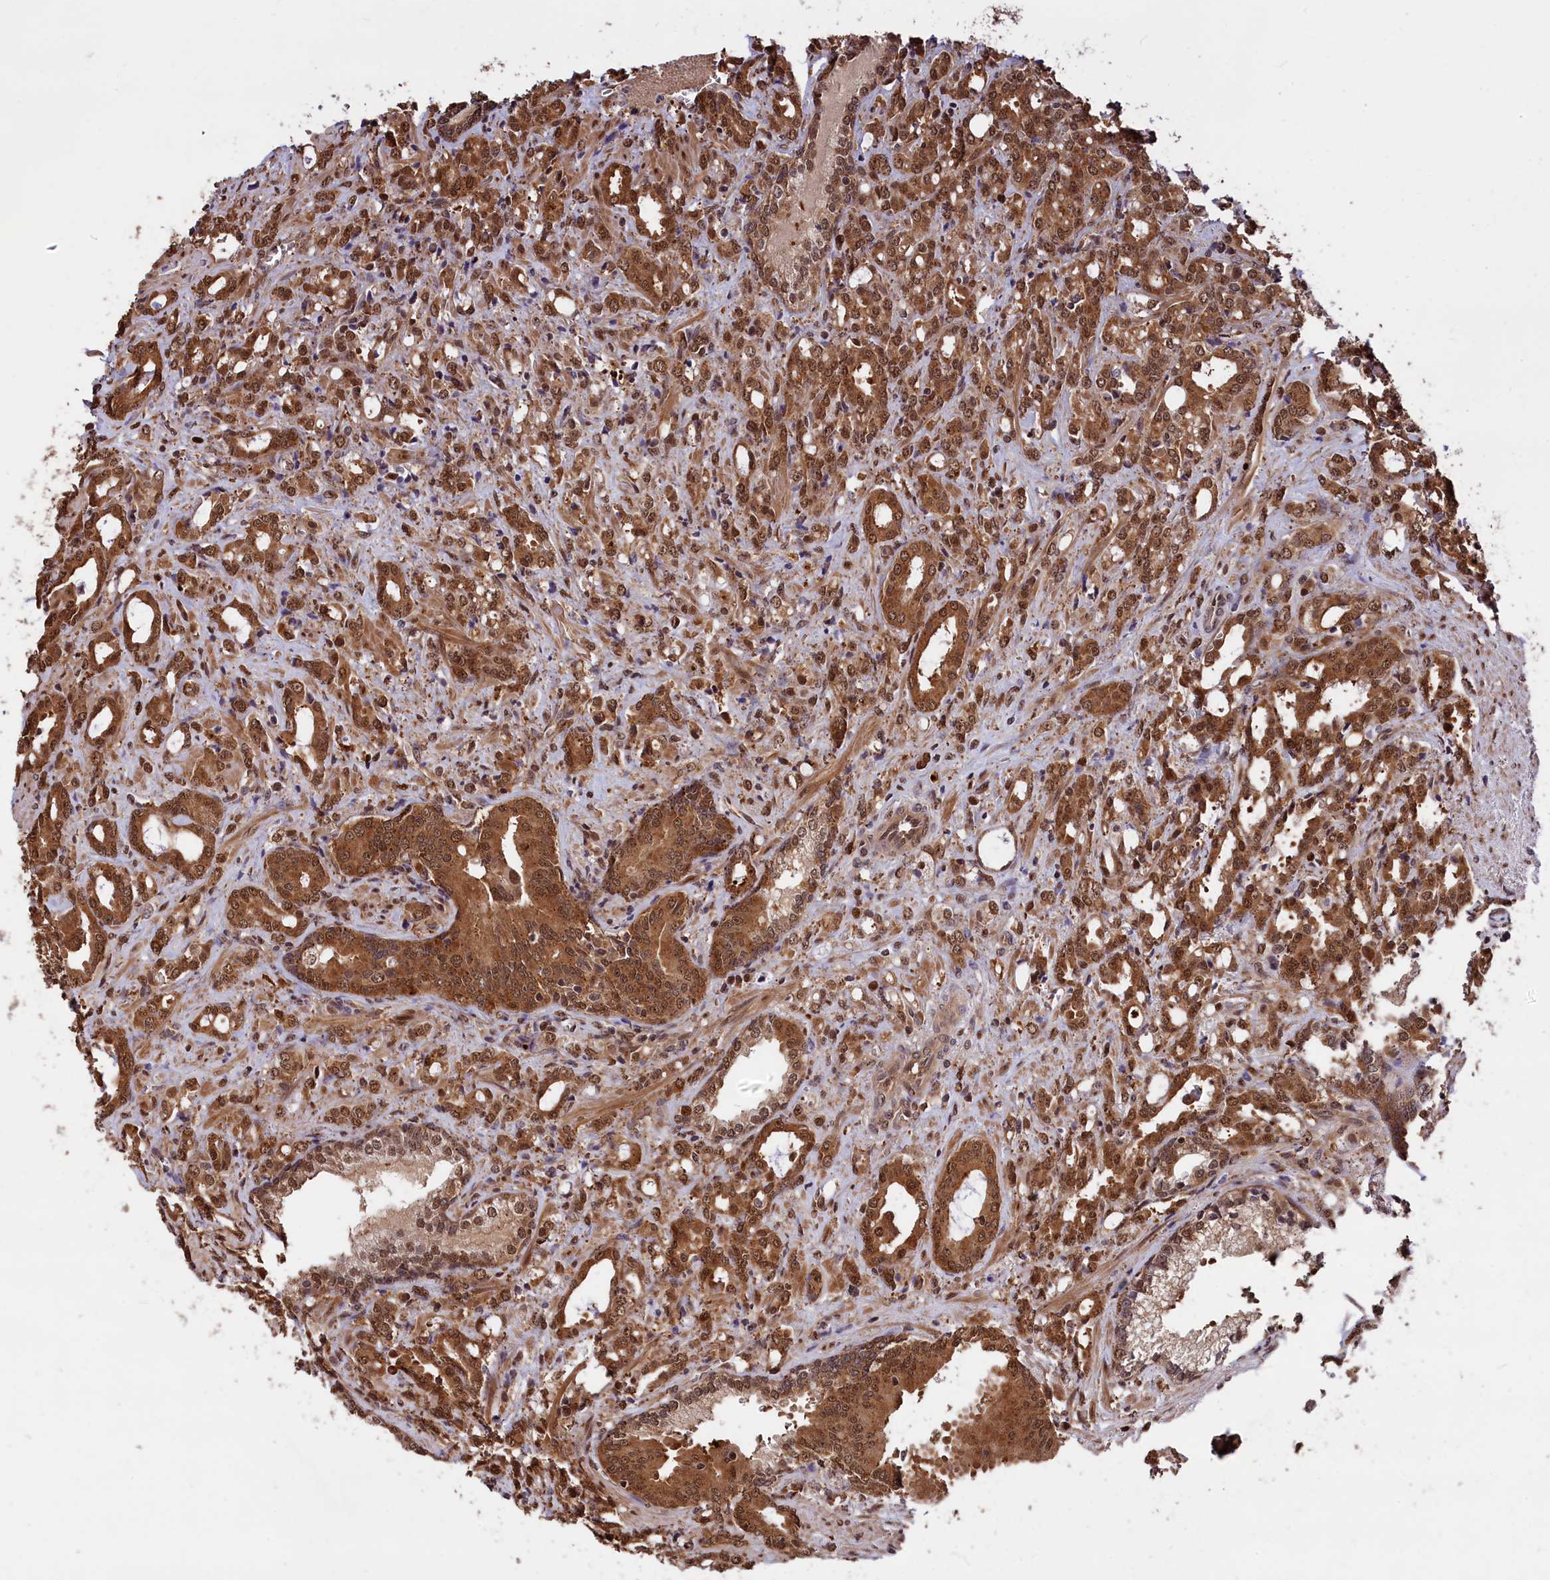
{"staining": {"intensity": "strong", "quantity": ">75%", "location": "cytoplasmic/membranous,nuclear"}, "tissue": "prostate cancer", "cell_type": "Tumor cells", "image_type": "cancer", "snomed": [{"axis": "morphology", "description": "Adenocarcinoma, High grade"}, {"axis": "topography", "description": "Prostate"}], "caption": "Protein staining by IHC exhibits strong cytoplasmic/membranous and nuclear staining in about >75% of tumor cells in adenocarcinoma (high-grade) (prostate). (DAB (3,3'-diaminobenzidine) IHC, brown staining for protein, blue staining for nuclei).", "gene": "ADRM1", "patient": {"sex": "male", "age": 72}}